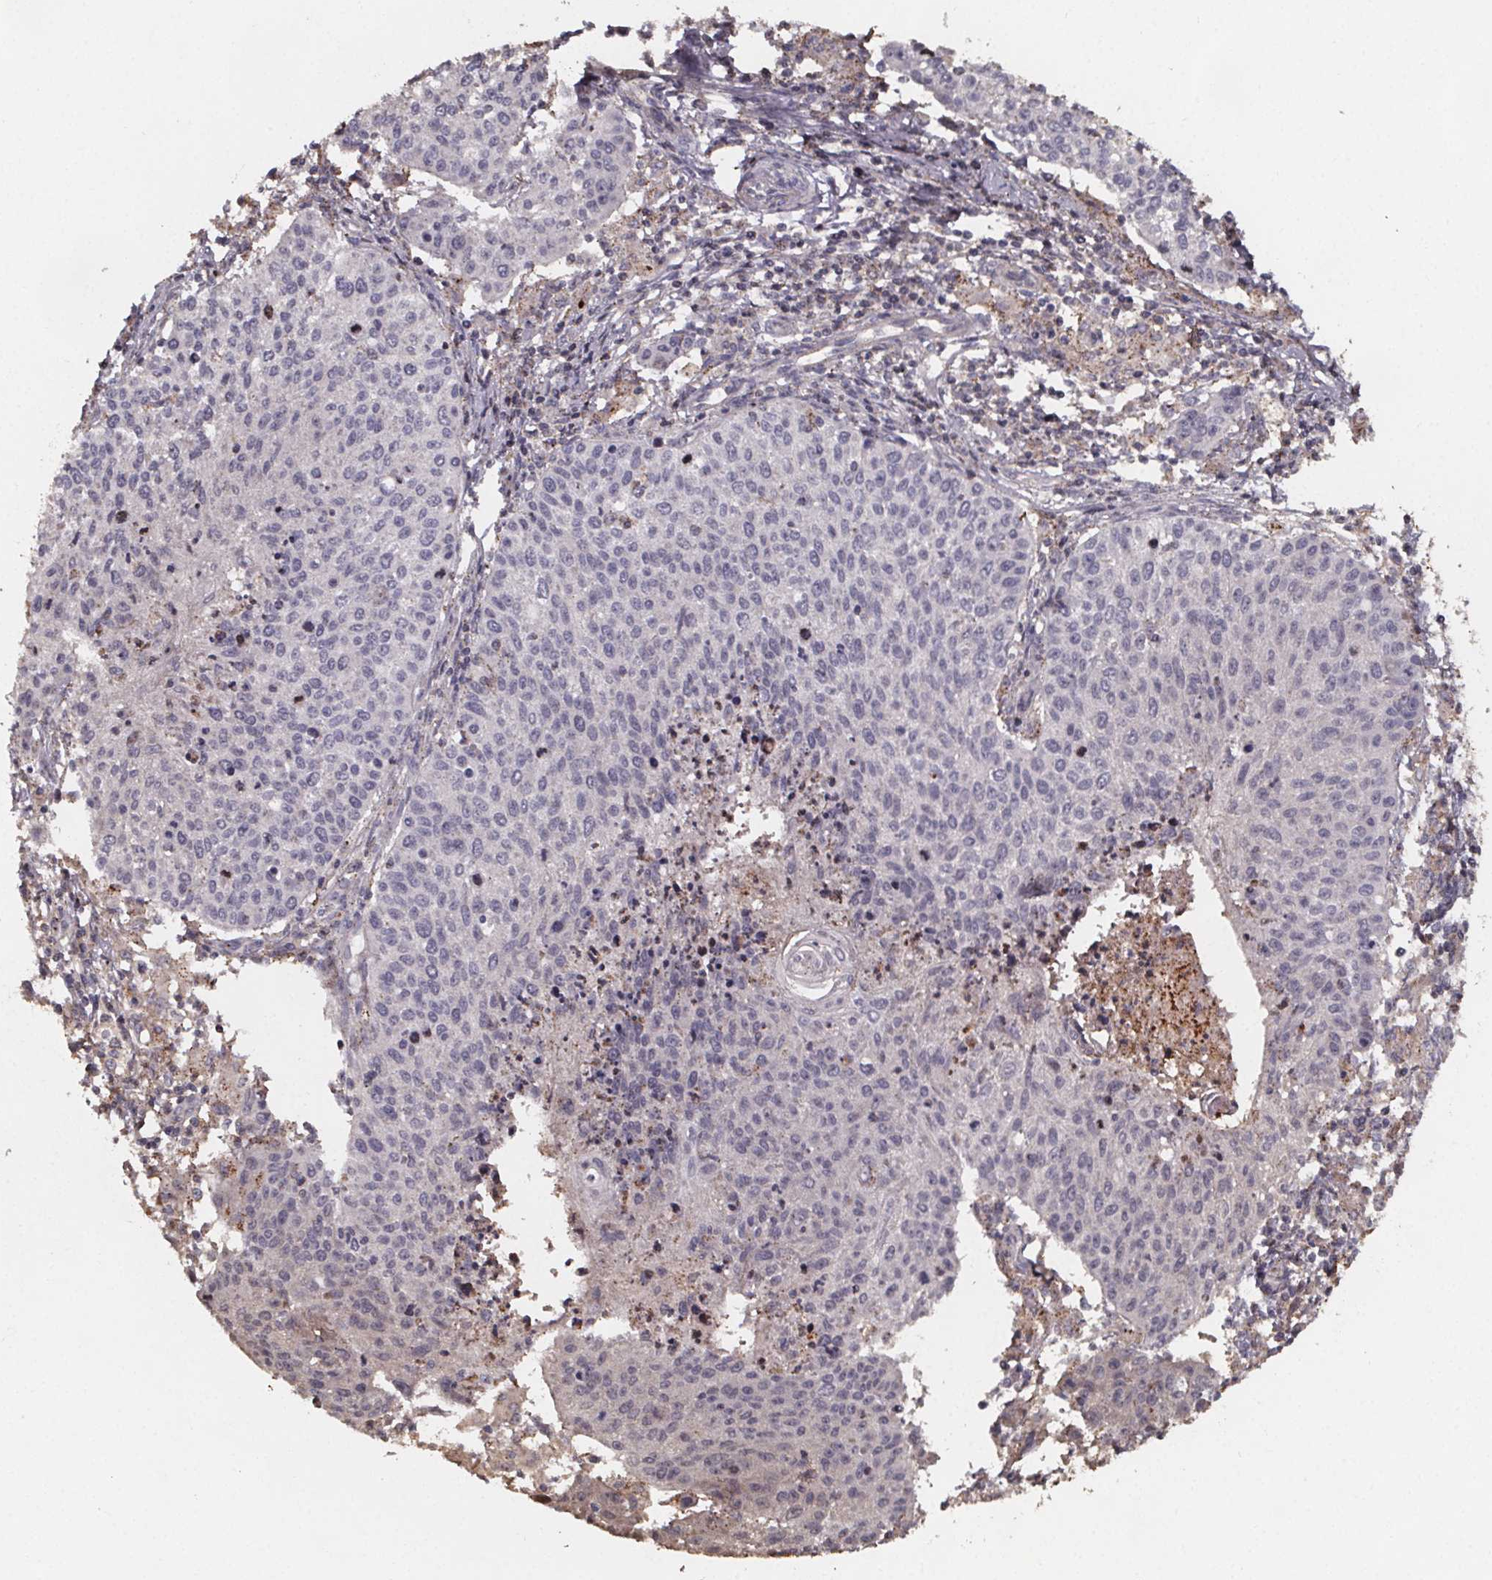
{"staining": {"intensity": "negative", "quantity": "none", "location": "none"}, "tissue": "cervical cancer", "cell_type": "Tumor cells", "image_type": "cancer", "snomed": [{"axis": "morphology", "description": "Squamous cell carcinoma, NOS"}, {"axis": "topography", "description": "Cervix"}], "caption": "An image of human cervical squamous cell carcinoma is negative for staining in tumor cells.", "gene": "ZNF879", "patient": {"sex": "female", "age": 38}}